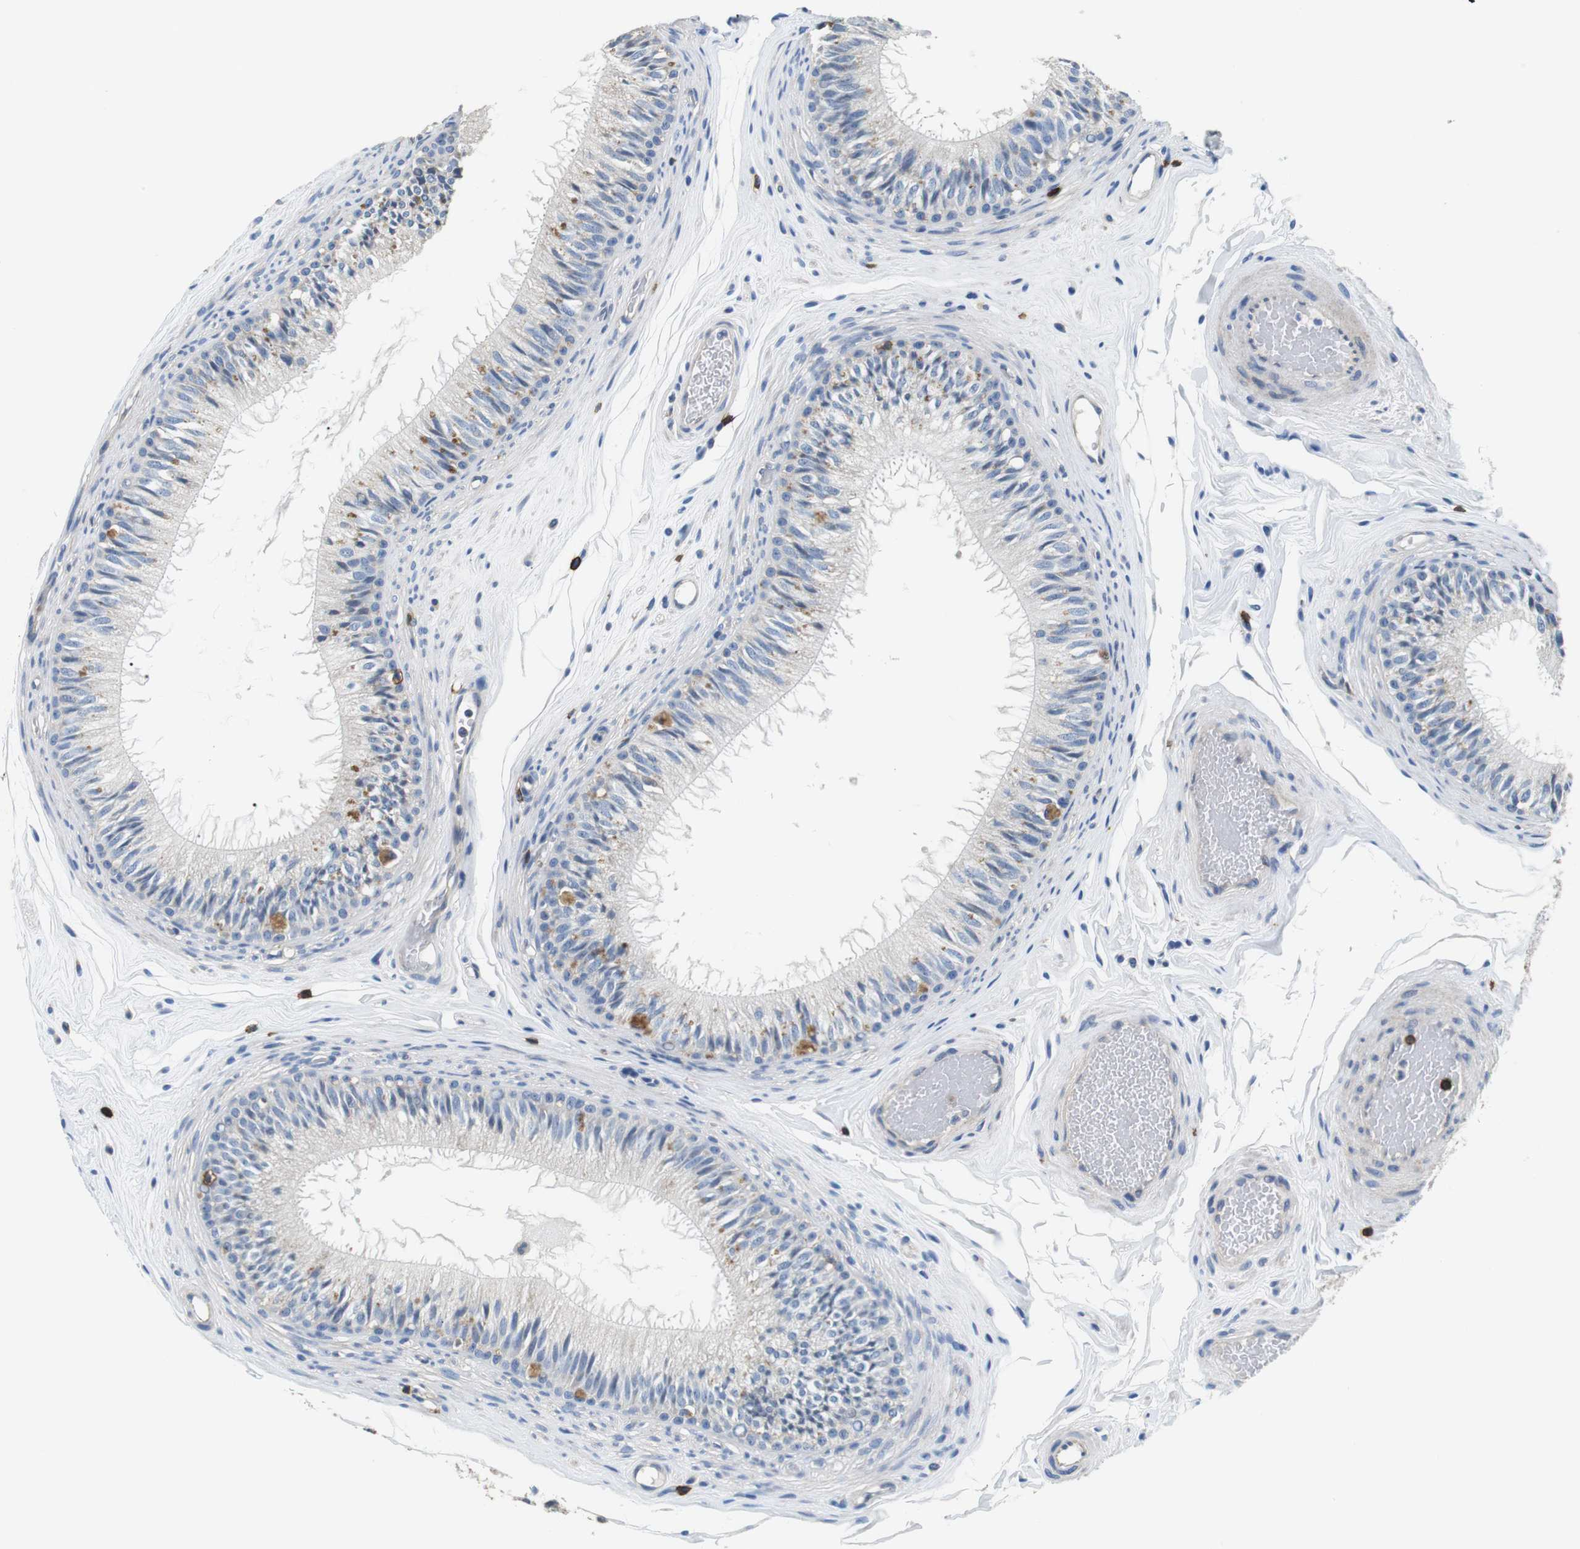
{"staining": {"intensity": "moderate", "quantity": "<25%", "location": "cytoplasmic/membranous"}, "tissue": "epididymis", "cell_type": "Glandular cells", "image_type": "normal", "snomed": [{"axis": "morphology", "description": "Normal tissue, NOS"}, {"axis": "topography", "description": "Testis"}, {"axis": "topography", "description": "Epididymis"}], "caption": "This image displays immunohistochemistry (IHC) staining of normal epididymis, with low moderate cytoplasmic/membranous positivity in about <25% of glandular cells.", "gene": "CD6", "patient": {"sex": "male", "age": 36}}